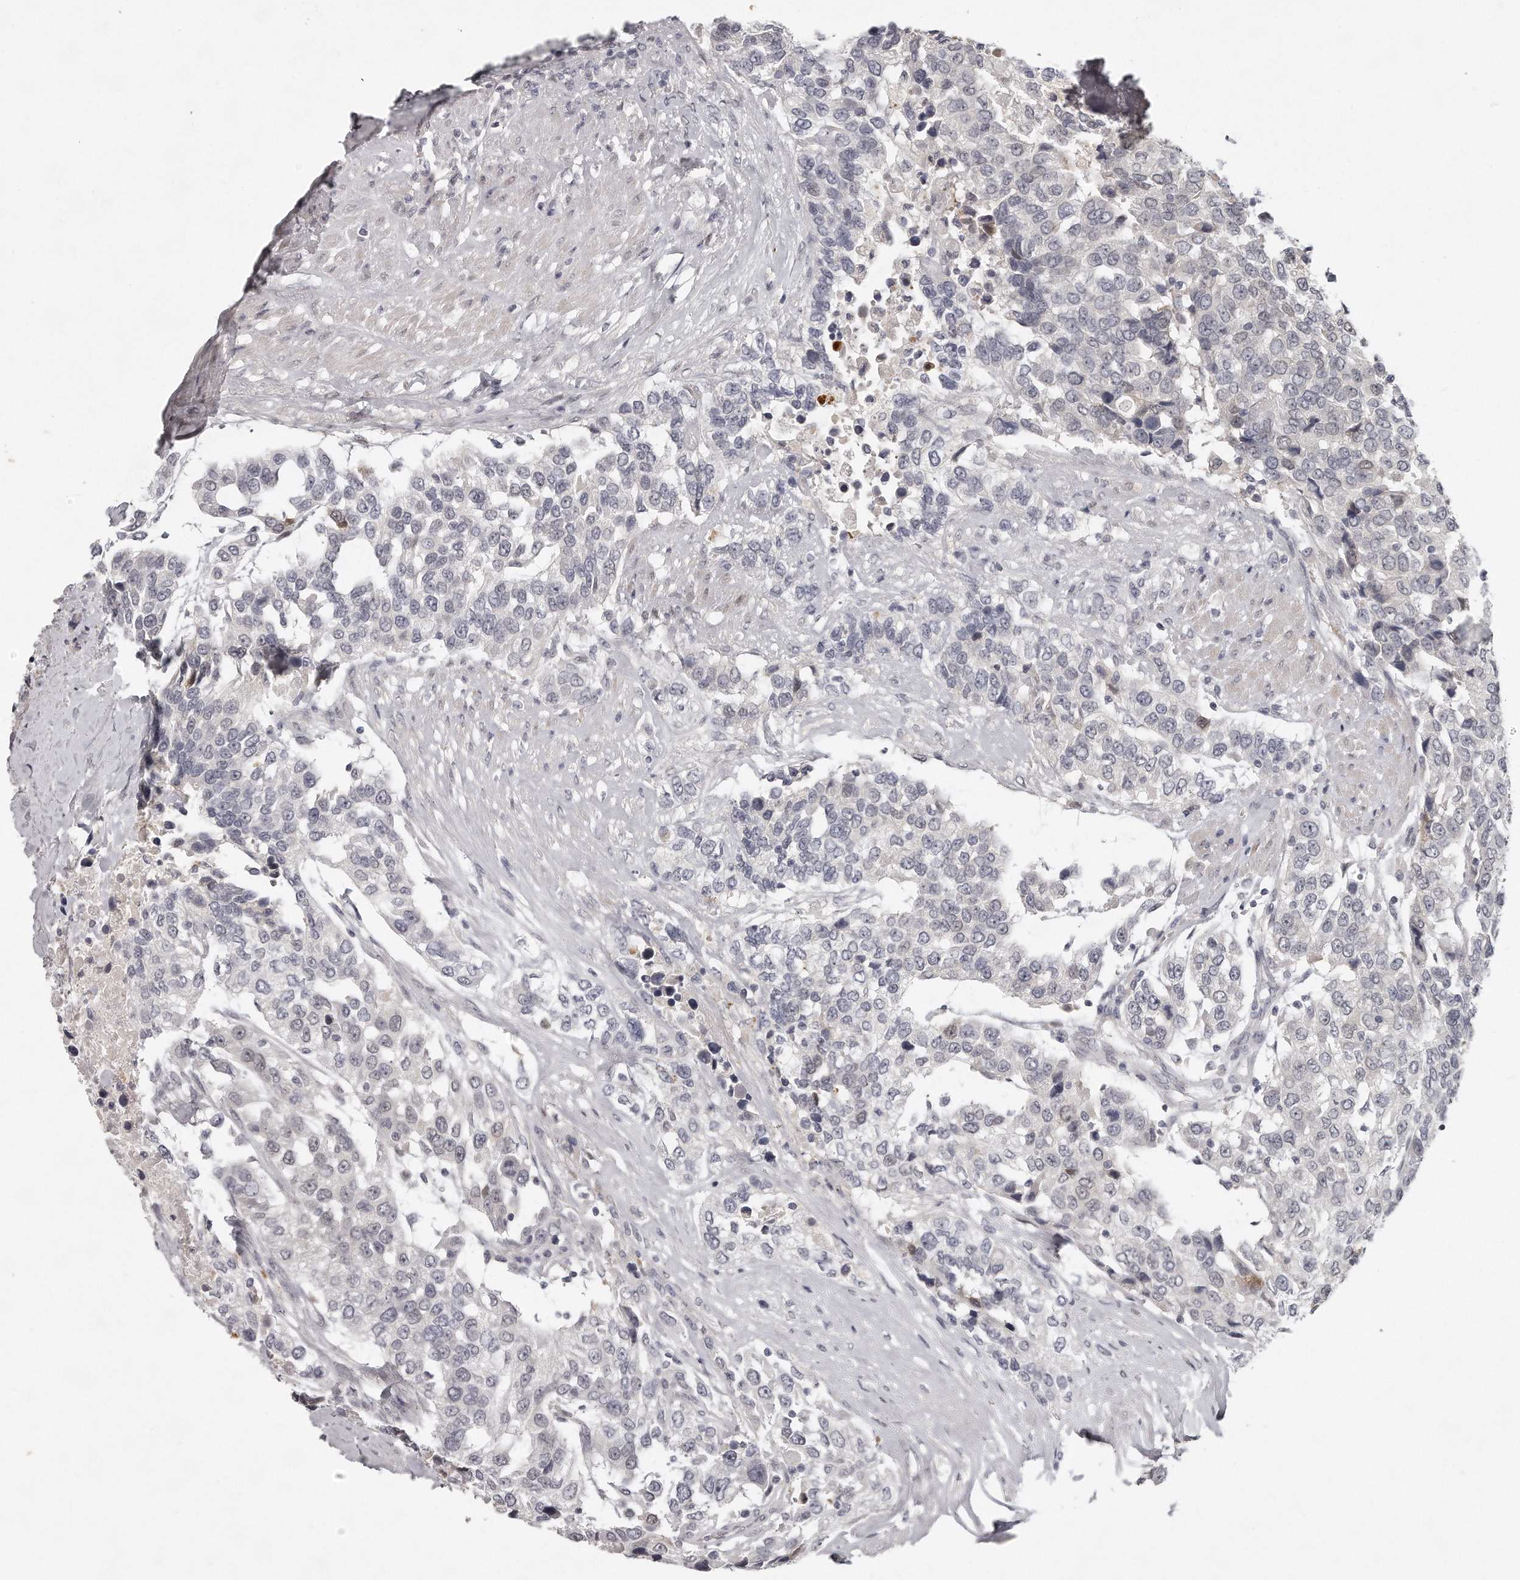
{"staining": {"intensity": "negative", "quantity": "none", "location": "none"}, "tissue": "urothelial cancer", "cell_type": "Tumor cells", "image_type": "cancer", "snomed": [{"axis": "morphology", "description": "Urothelial carcinoma, High grade"}, {"axis": "topography", "description": "Urinary bladder"}], "caption": "A micrograph of human urothelial carcinoma (high-grade) is negative for staining in tumor cells. (Stains: DAB (3,3'-diaminobenzidine) immunohistochemistry (IHC) with hematoxylin counter stain, Microscopy: brightfield microscopy at high magnification).", "gene": "GGCT", "patient": {"sex": "female", "age": 80}}